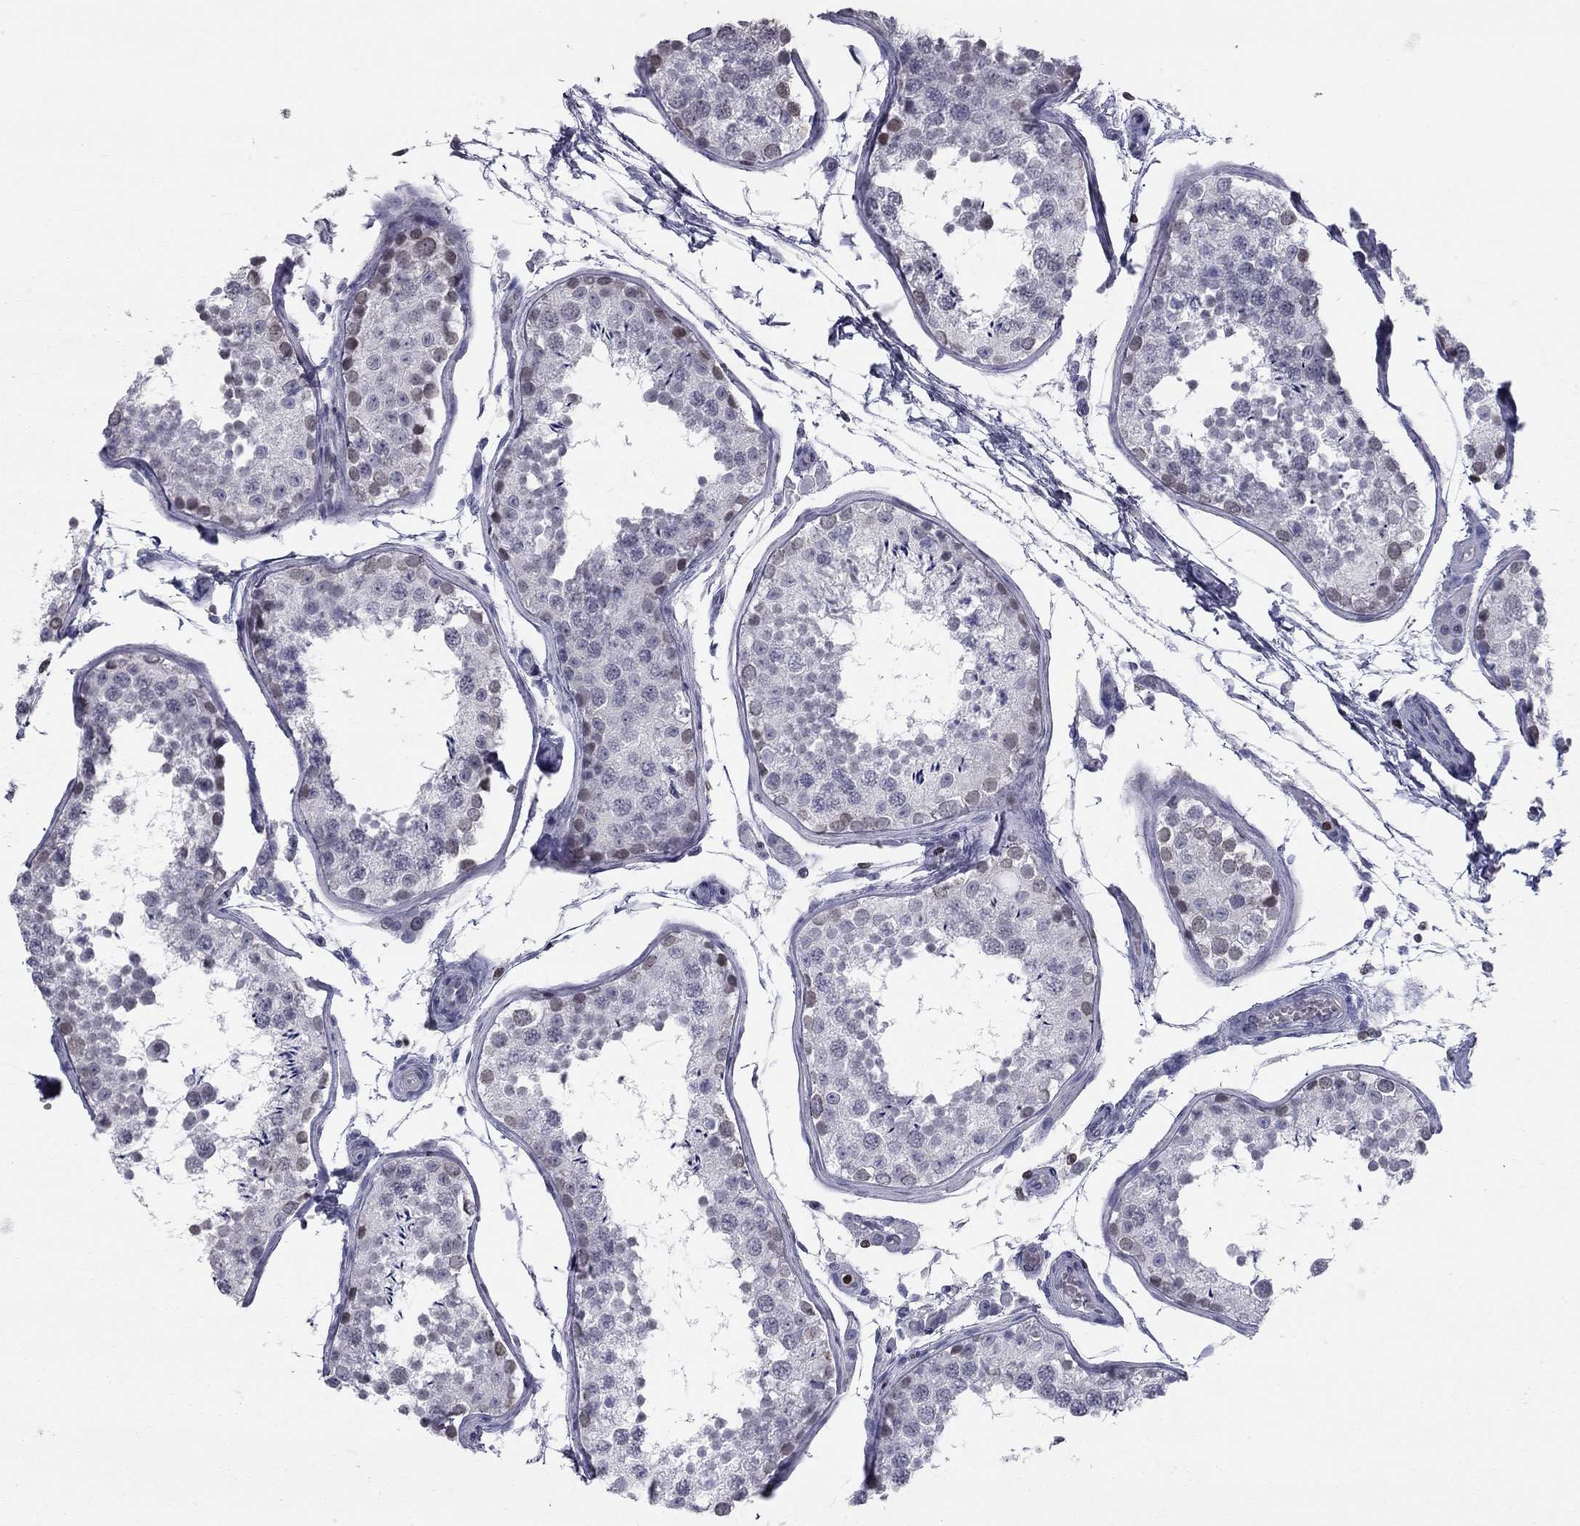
{"staining": {"intensity": "weak", "quantity": "<25%", "location": "nuclear"}, "tissue": "testis", "cell_type": "Cells in seminiferous ducts", "image_type": "normal", "snomed": [{"axis": "morphology", "description": "Normal tissue, NOS"}, {"axis": "topography", "description": "Testis"}], "caption": "Immunohistochemical staining of unremarkable testis reveals no significant positivity in cells in seminiferous ducts.", "gene": "ESPL1", "patient": {"sex": "male", "age": 29}}